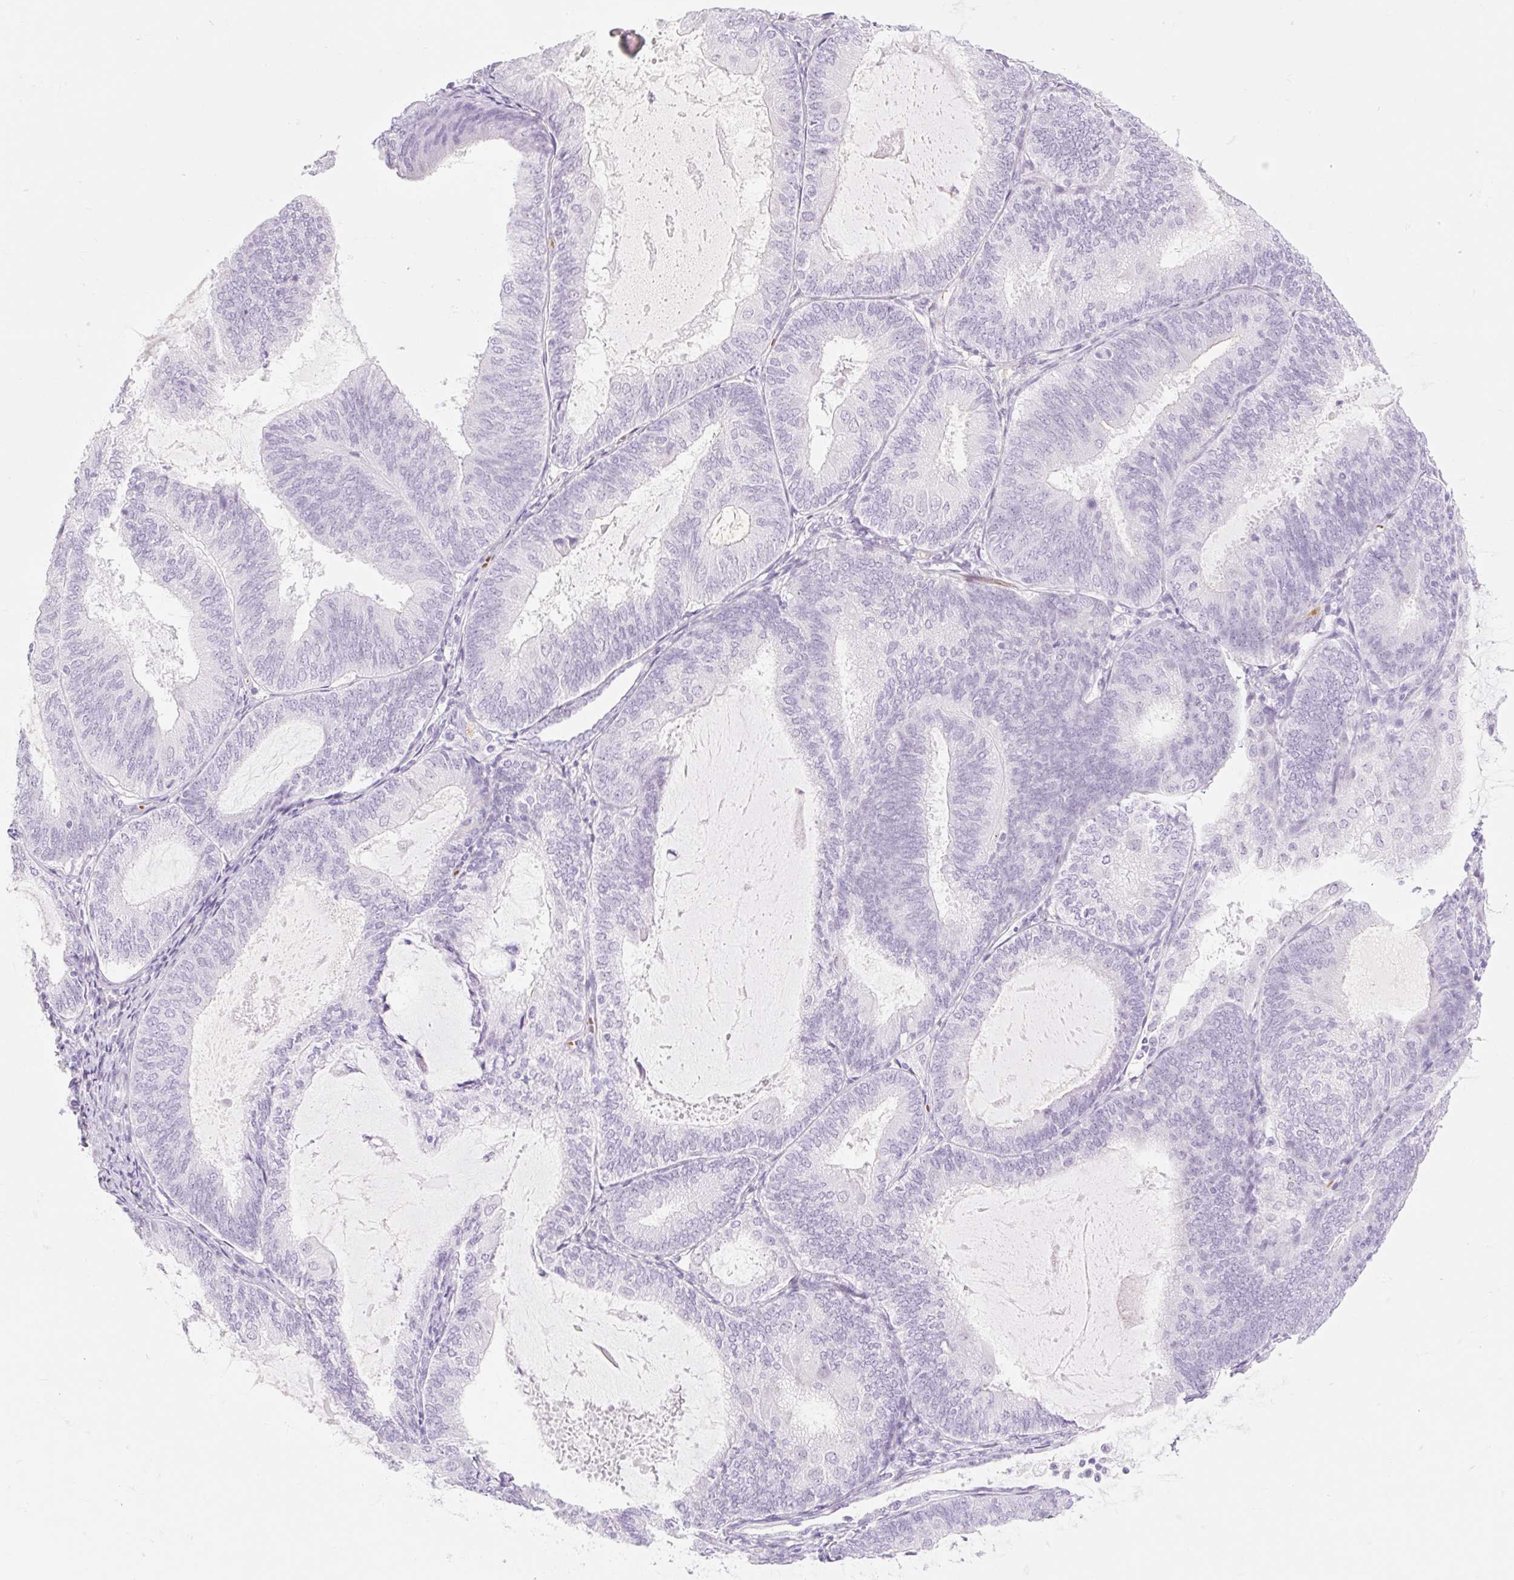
{"staining": {"intensity": "negative", "quantity": "none", "location": "none"}, "tissue": "endometrial cancer", "cell_type": "Tumor cells", "image_type": "cancer", "snomed": [{"axis": "morphology", "description": "Adenocarcinoma, NOS"}, {"axis": "topography", "description": "Endometrium"}], "caption": "The image demonstrates no staining of tumor cells in adenocarcinoma (endometrial). Nuclei are stained in blue.", "gene": "TAF1L", "patient": {"sex": "female", "age": 81}}